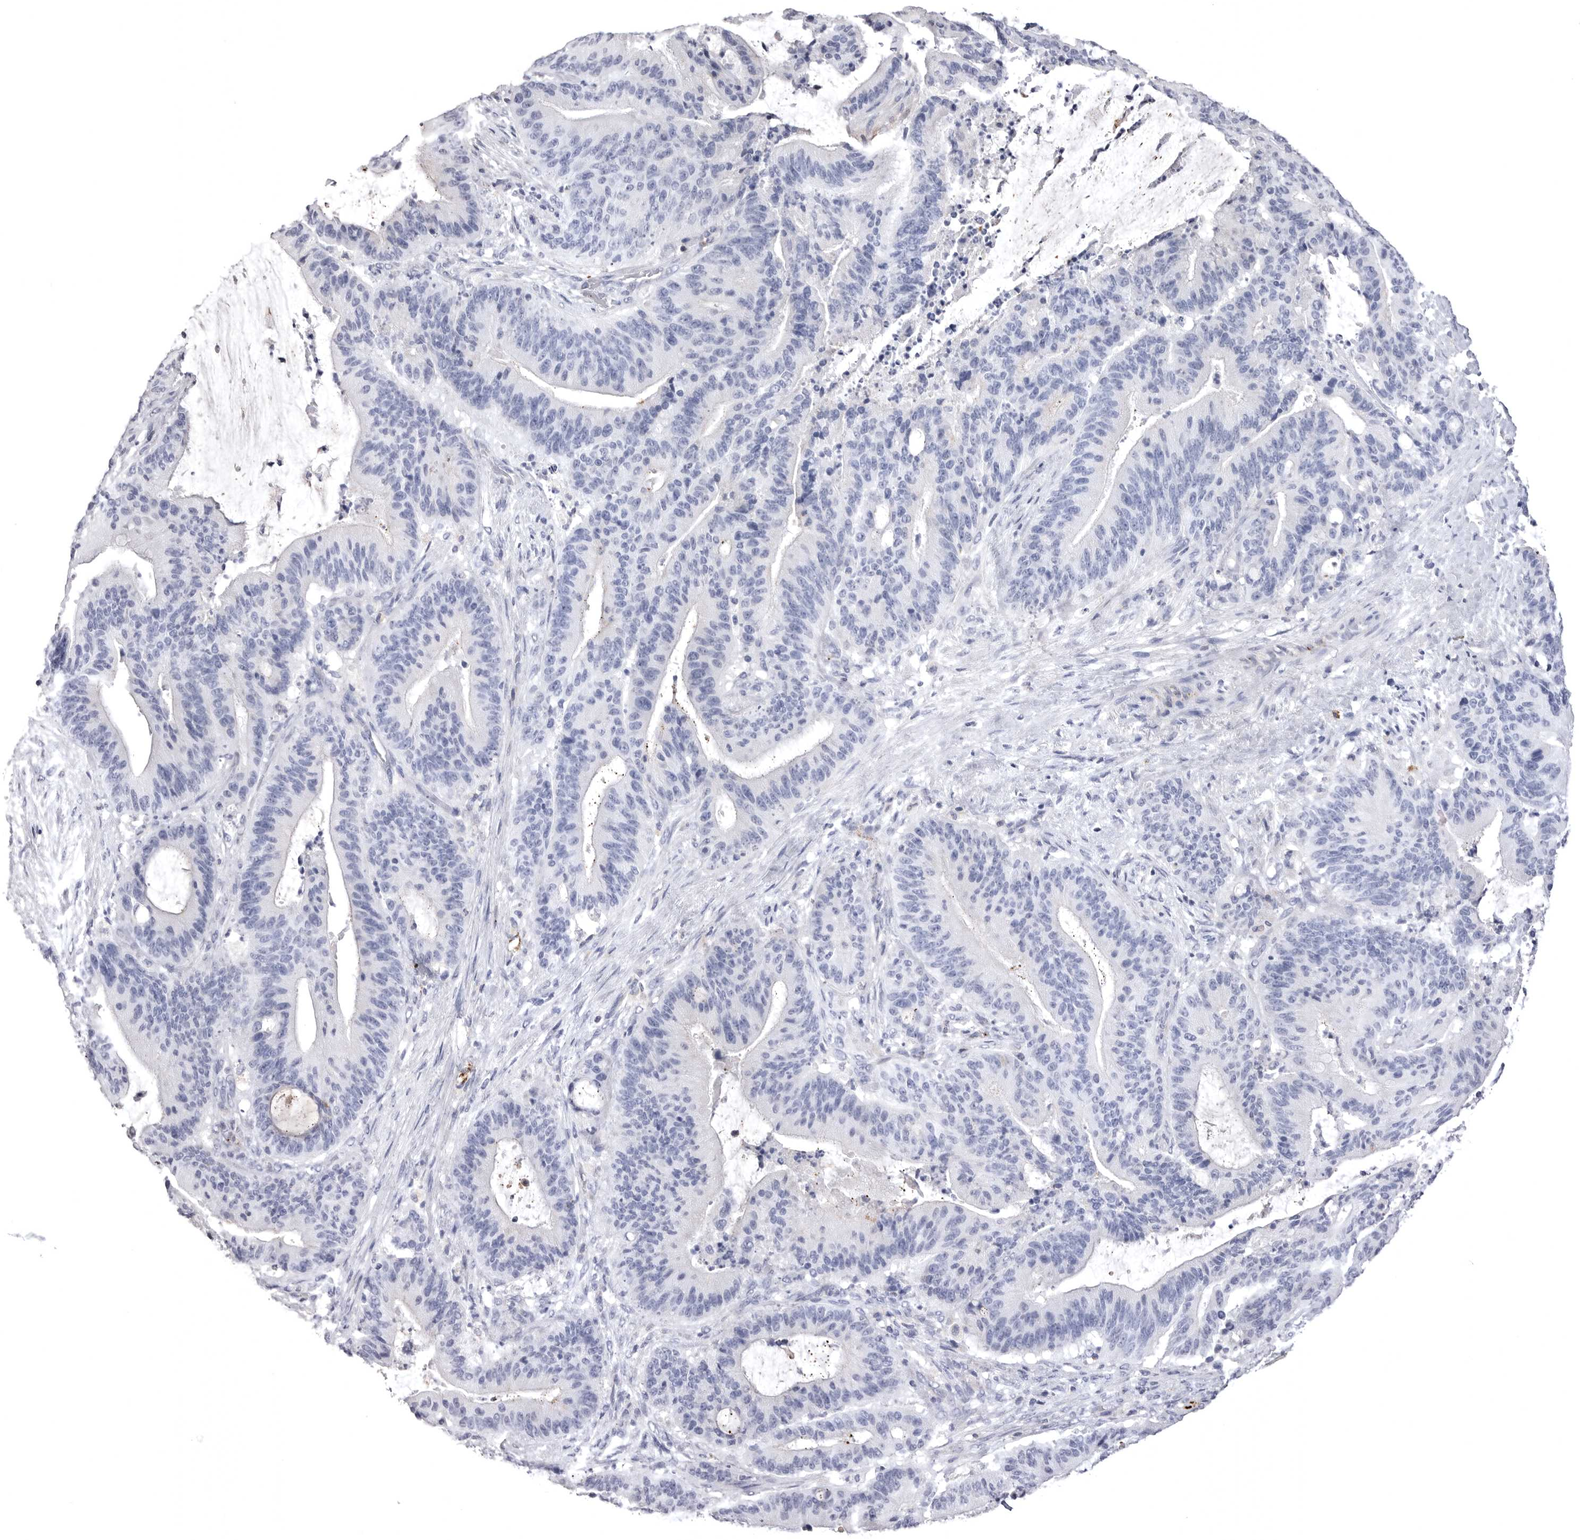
{"staining": {"intensity": "negative", "quantity": "none", "location": "none"}, "tissue": "liver cancer", "cell_type": "Tumor cells", "image_type": "cancer", "snomed": [{"axis": "morphology", "description": "Normal tissue, NOS"}, {"axis": "morphology", "description": "Cholangiocarcinoma"}, {"axis": "topography", "description": "Liver"}, {"axis": "topography", "description": "Peripheral nerve tissue"}], "caption": "Histopathology image shows no protein expression in tumor cells of cholangiocarcinoma (liver) tissue.", "gene": "PSPN", "patient": {"sex": "female", "age": 73}}